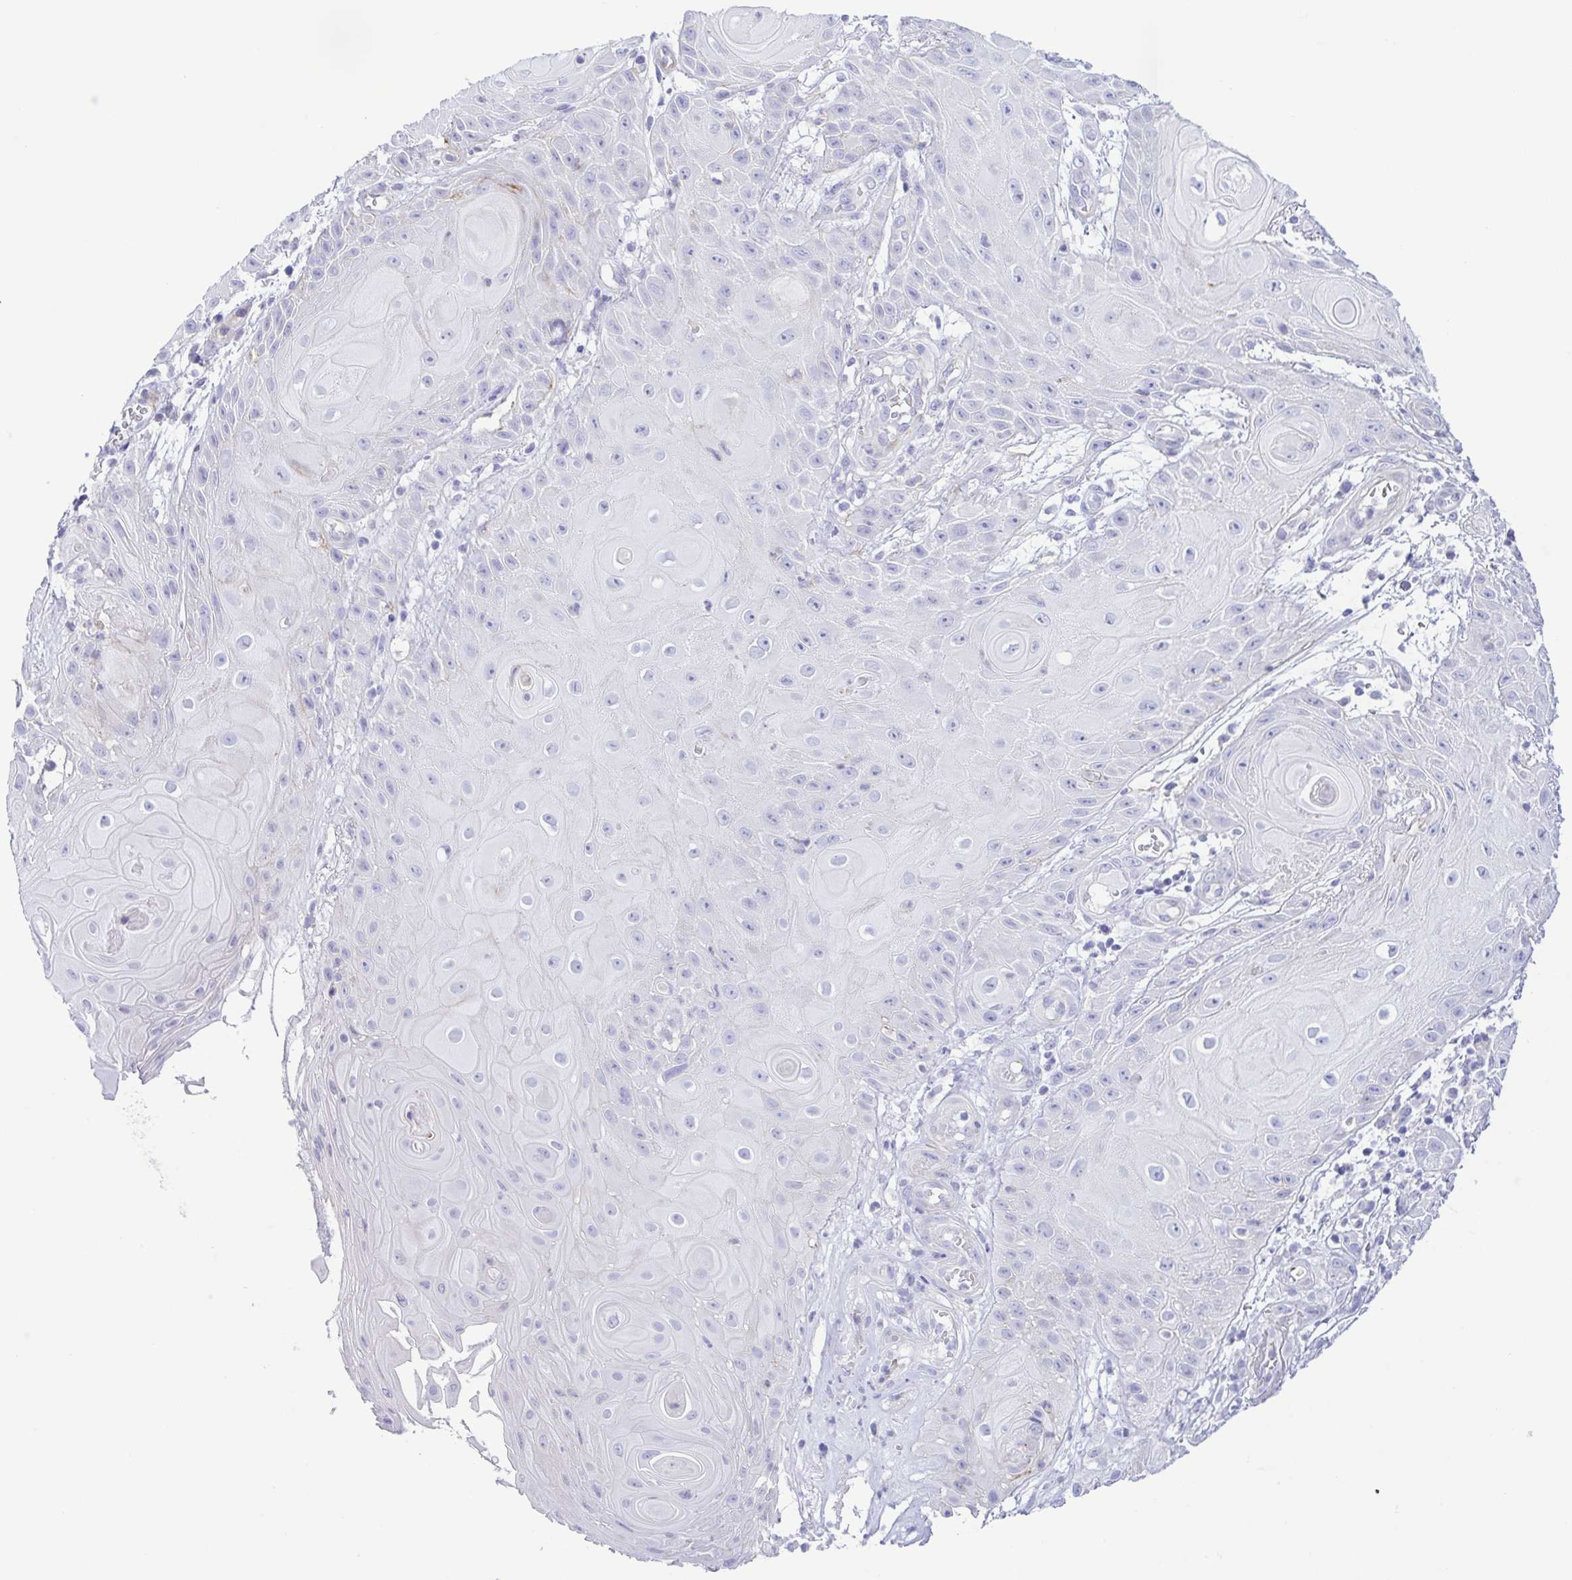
{"staining": {"intensity": "negative", "quantity": "none", "location": "none"}, "tissue": "skin cancer", "cell_type": "Tumor cells", "image_type": "cancer", "snomed": [{"axis": "morphology", "description": "Squamous cell carcinoma, NOS"}, {"axis": "topography", "description": "Skin"}], "caption": "Squamous cell carcinoma (skin) was stained to show a protein in brown. There is no significant expression in tumor cells. Nuclei are stained in blue.", "gene": "GPR182", "patient": {"sex": "male", "age": 62}}